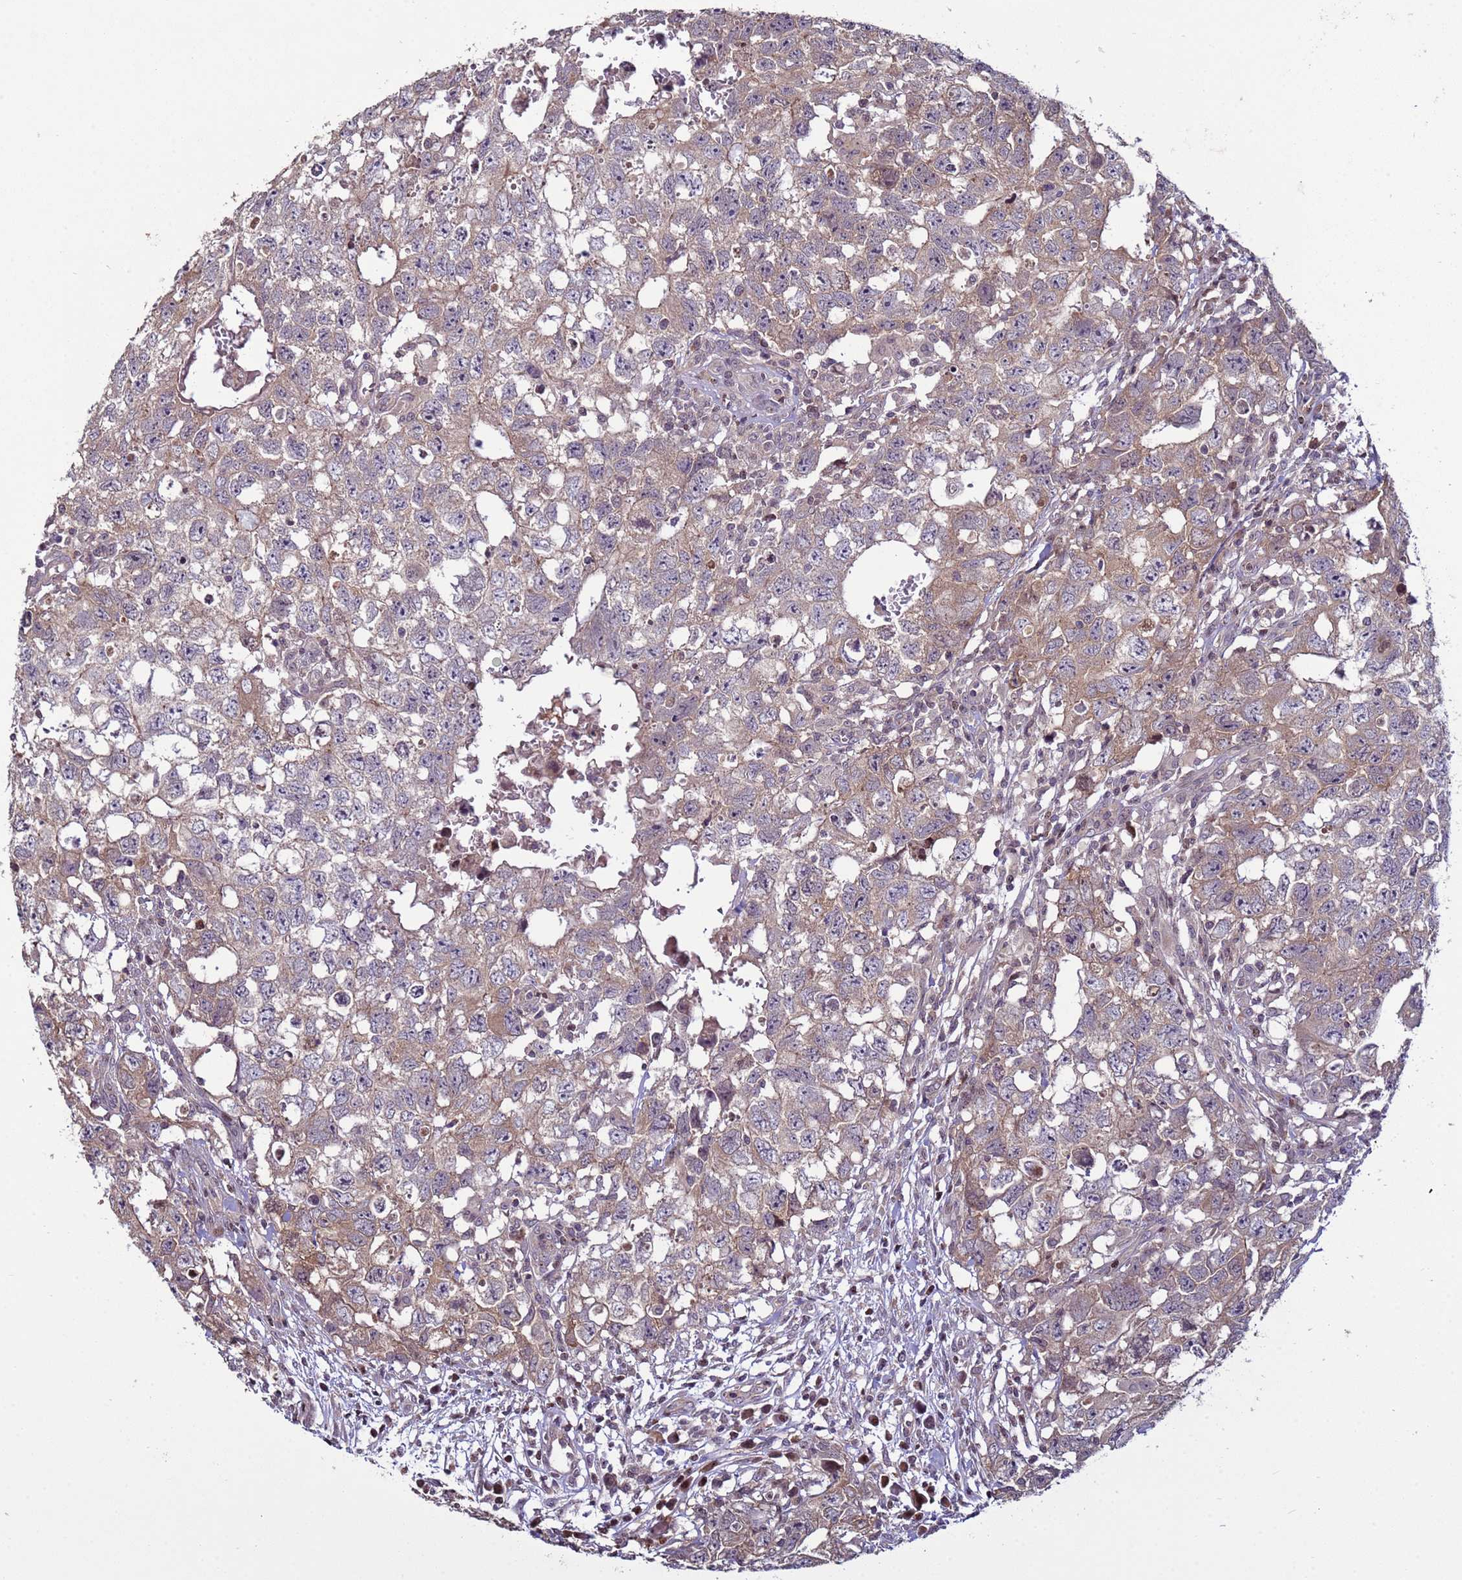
{"staining": {"intensity": "moderate", "quantity": "25%-75%", "location": "cytoplasmic/membranous"}, "tissue": "testis cancer", "cell_type": "Tumor cells", "image_type": "cancer", "snomed": [{"axis": "morphology", "description": "Seminoma, NOS"}, {"axis": "morphology", "description": "Carcinoma, Embryonal, NOS"}, {"axis": "topography", "description": "Testis"}], "caption": "Tumor cells exhibit moderate cytoplasmic/membranous positivity in approximately 25%-75% of cells in testis cancer (seminoma).", "gene": "HGH1", "patient": {"sex": "male", "age": 29}}